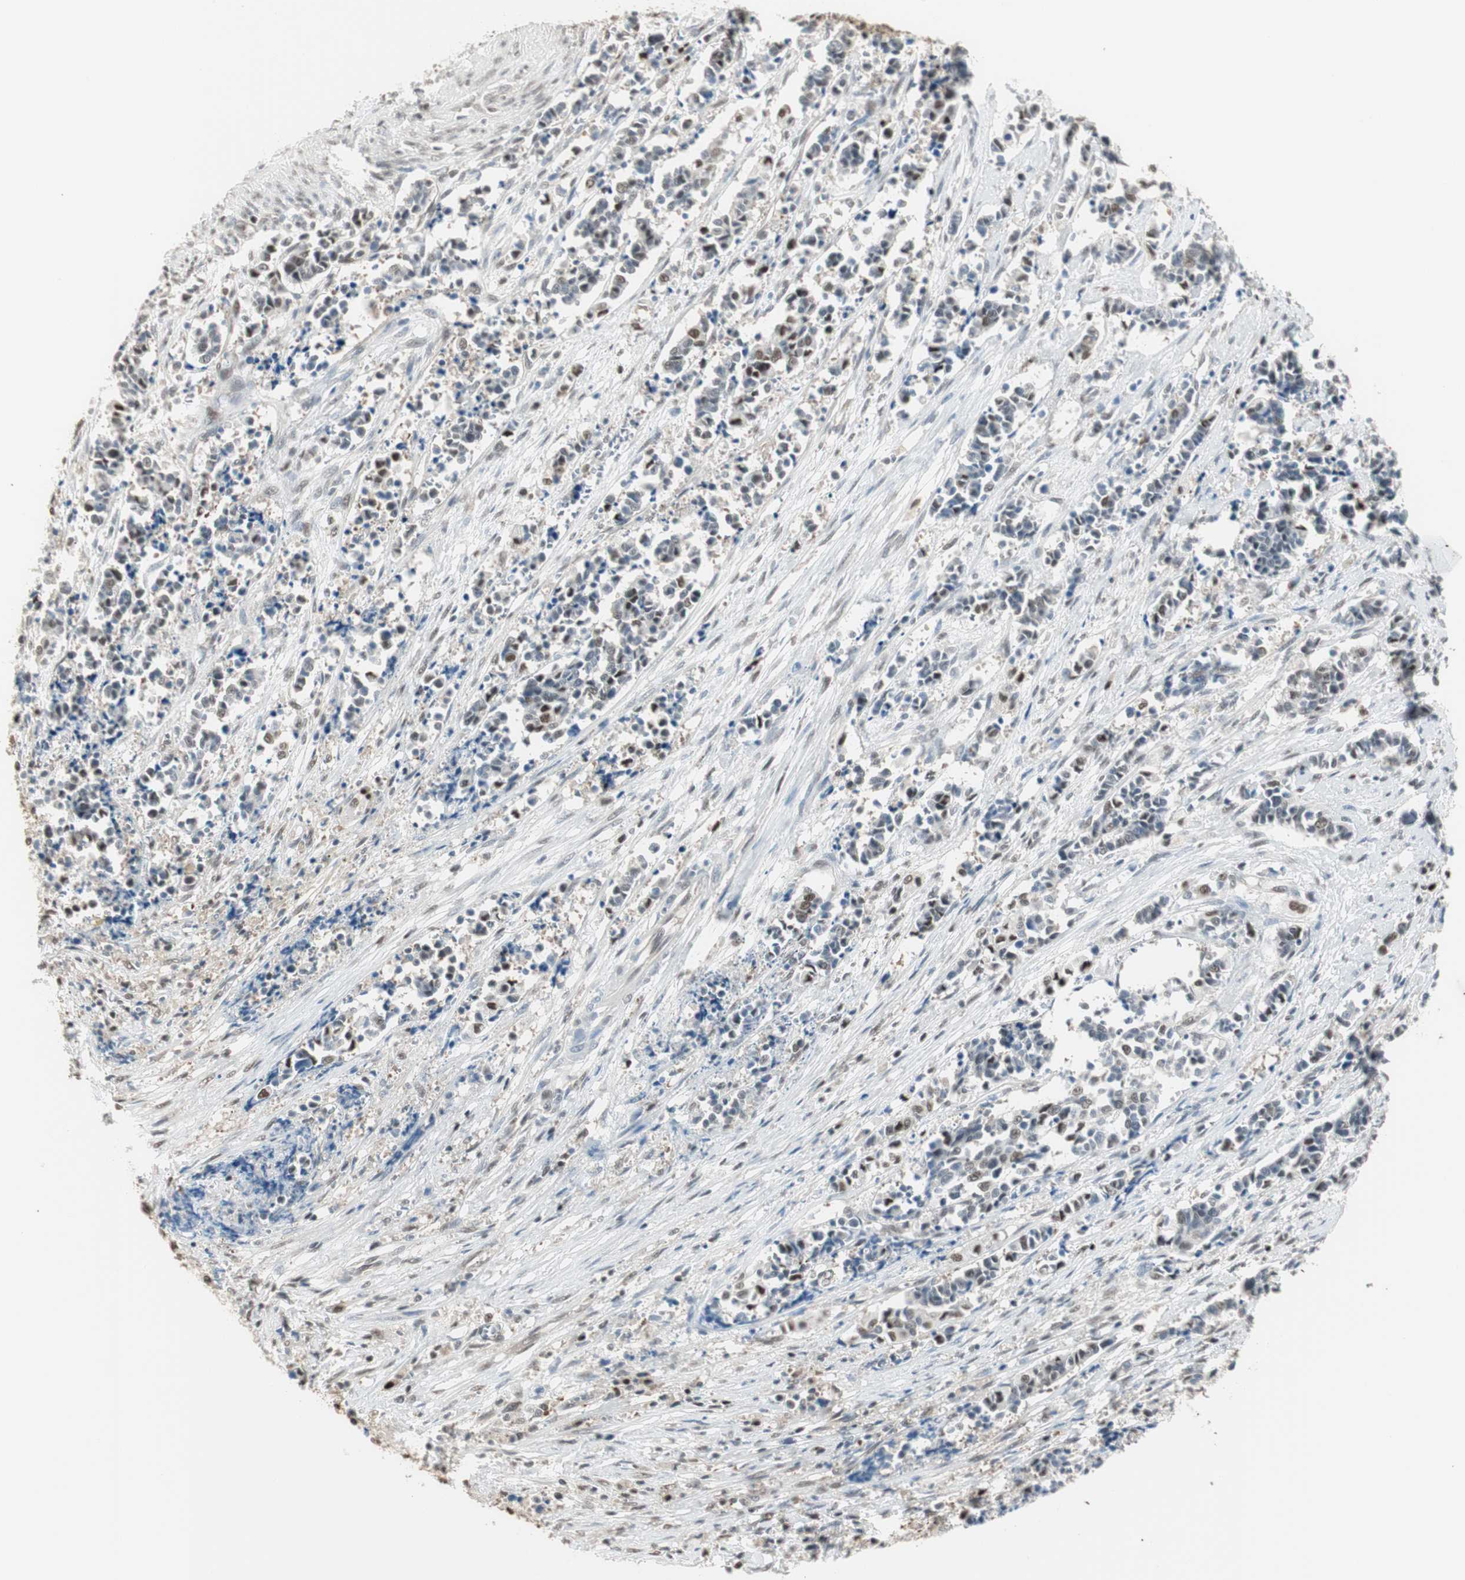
{"staining": {"intensity": "moderate", "quantity": "<25%", "location": "nuclear"}, "tissue": "cervical cancer", "cell_type": "Tumor cells", "image_type": "cancer", "snomed": [{"axis": "morphology", "description": "Squamous cell carcinoma, NOS"}, {"axis": "topography", "description": "Cervix"}], "caption": "The immunohistochemical stain labels moderate nuclear staining in tumor cells of squamous cell carcinoma (cervical) tissue.", "gene": "LONP2", "patient": {"sex": "female", "age": 35}}